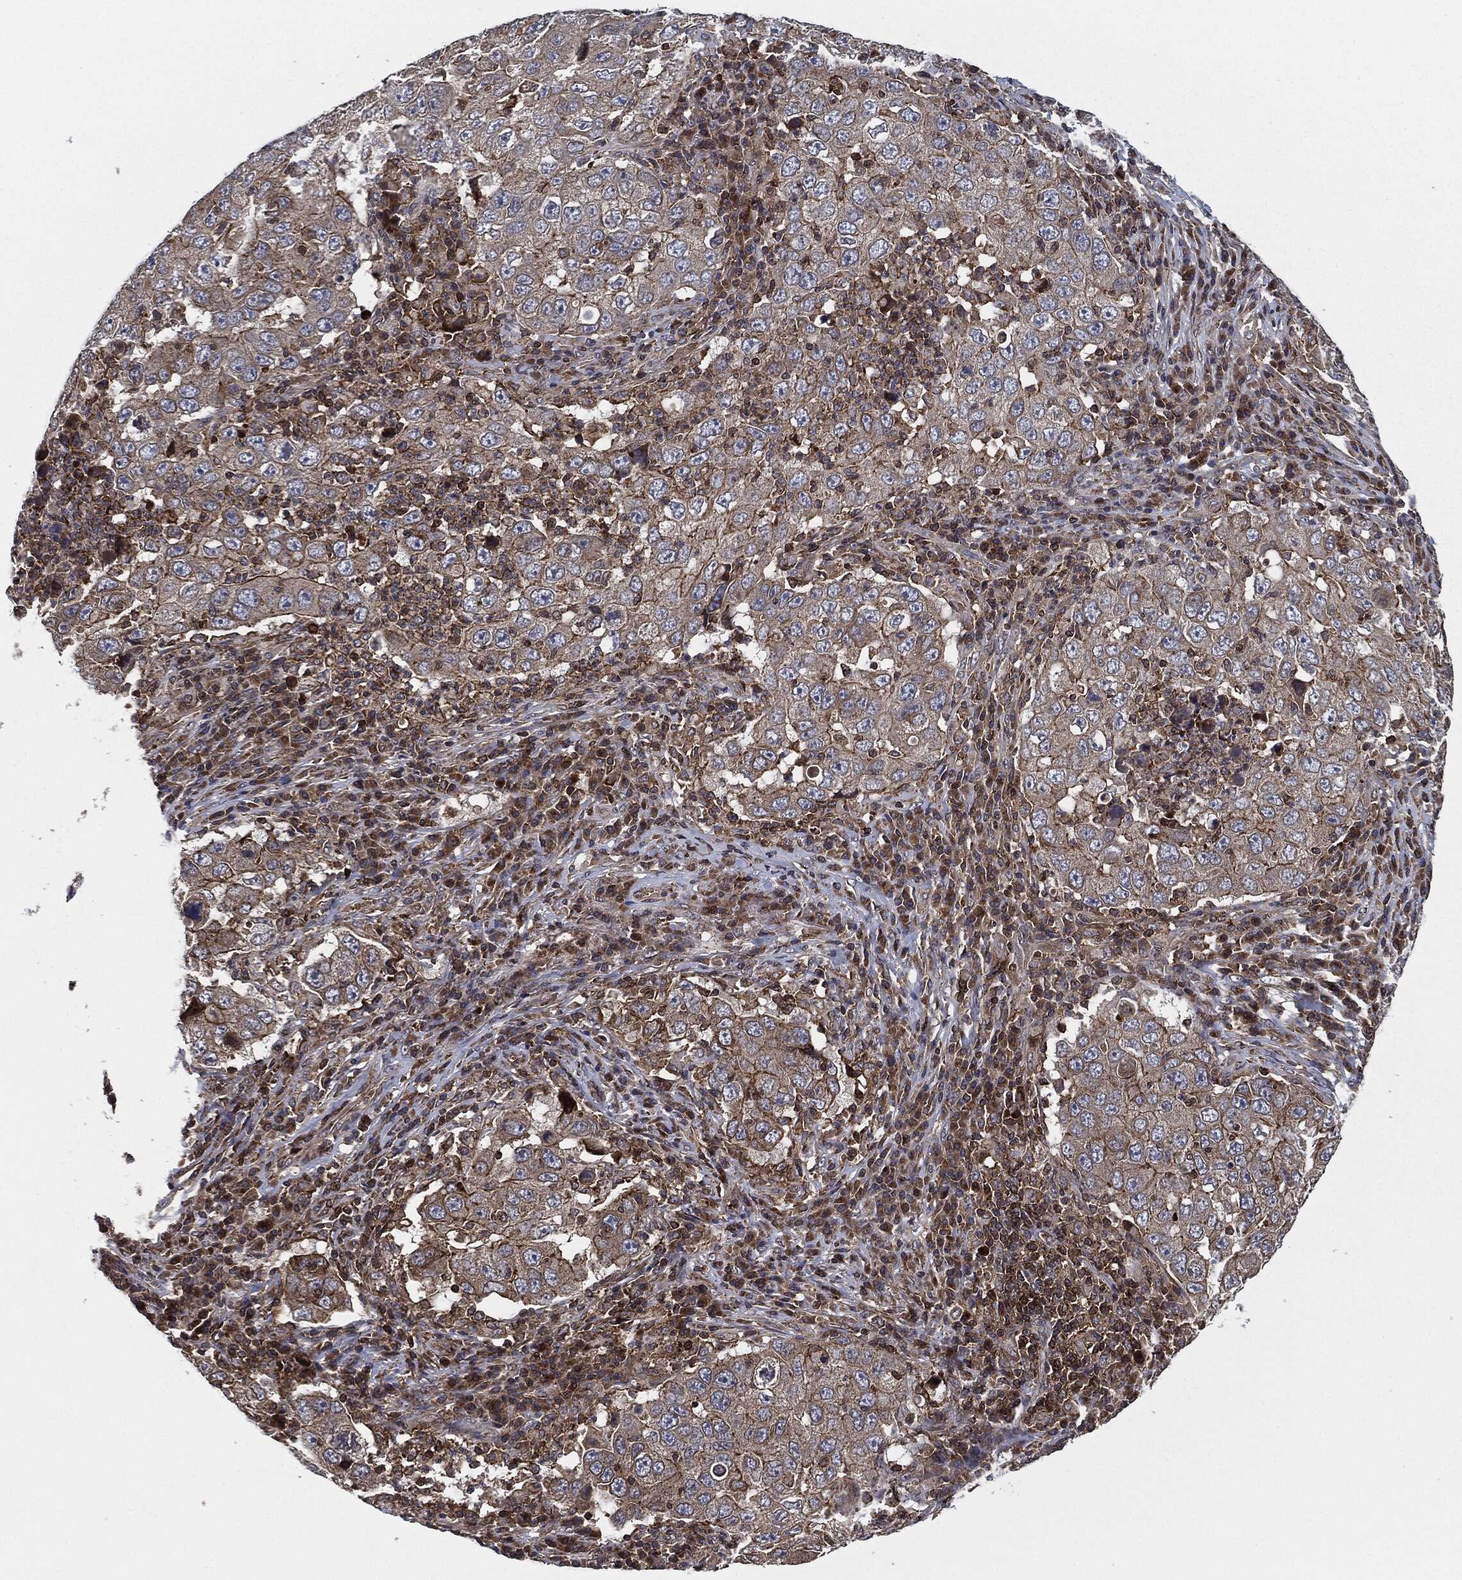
{"staining": {"intensity": "moderate", "quantity": "<25%", "location": "cytoplasmic/membranous"}, "tissue": "lung cancer", "cell_type": "Tumor cells", "image_type": "cancer", "snomed": [{"axis": "morphology", "description": "Adenocarcinoma, NOS"}, {"axis": "topography", "description": "Lung"}], "caption": "Protein expression analysis of lung cancer reveals moderate cytoplasmic/membranous staining in about <25% of tumor cells. (DAB (3,3'-diaminobenzidine) IHC with brightfield microscopy, high magnification).", "gene": "UBR1", "patient": {"sex": "male", "age": 73}}